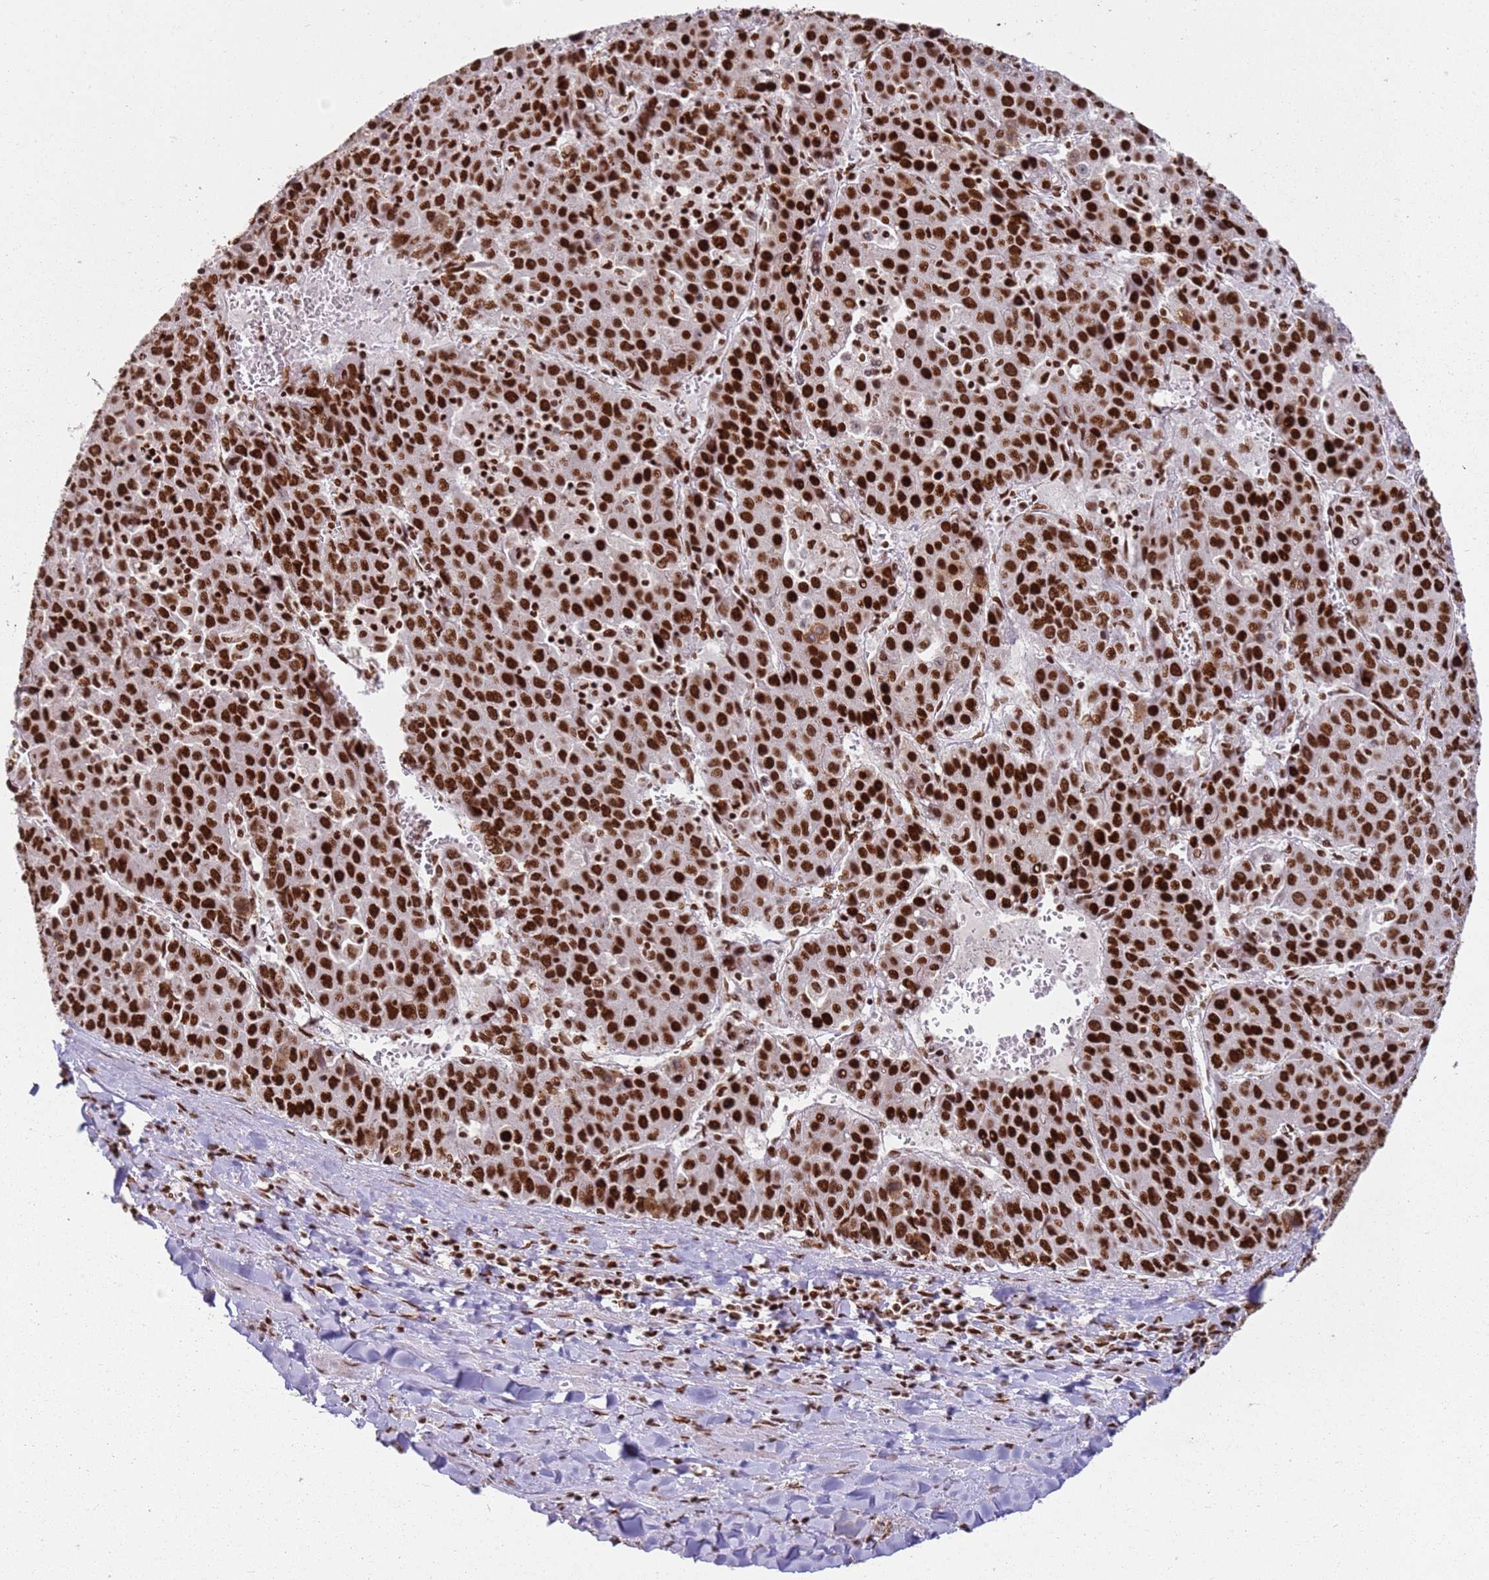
{"staining": {"intensity": "strong", "quantity": ">75%", "location": "nuclear"}, "tissue": "liver cancer", "cell_type": "Tumor cells", "image_type": "cancer", "snomed": [{"axis": "morphology", "description": "Carcinoma, Hepatocellular, NOS"}, {"axis": "topography", "description": "Liver"}], "caption": "Strong nuclear expression is identified in about >75% of tumor cells in liver cancer (hepatocellular carcinoma).", "gene": "TENT4A", "patient": {"sex": "female", "age": 53}}